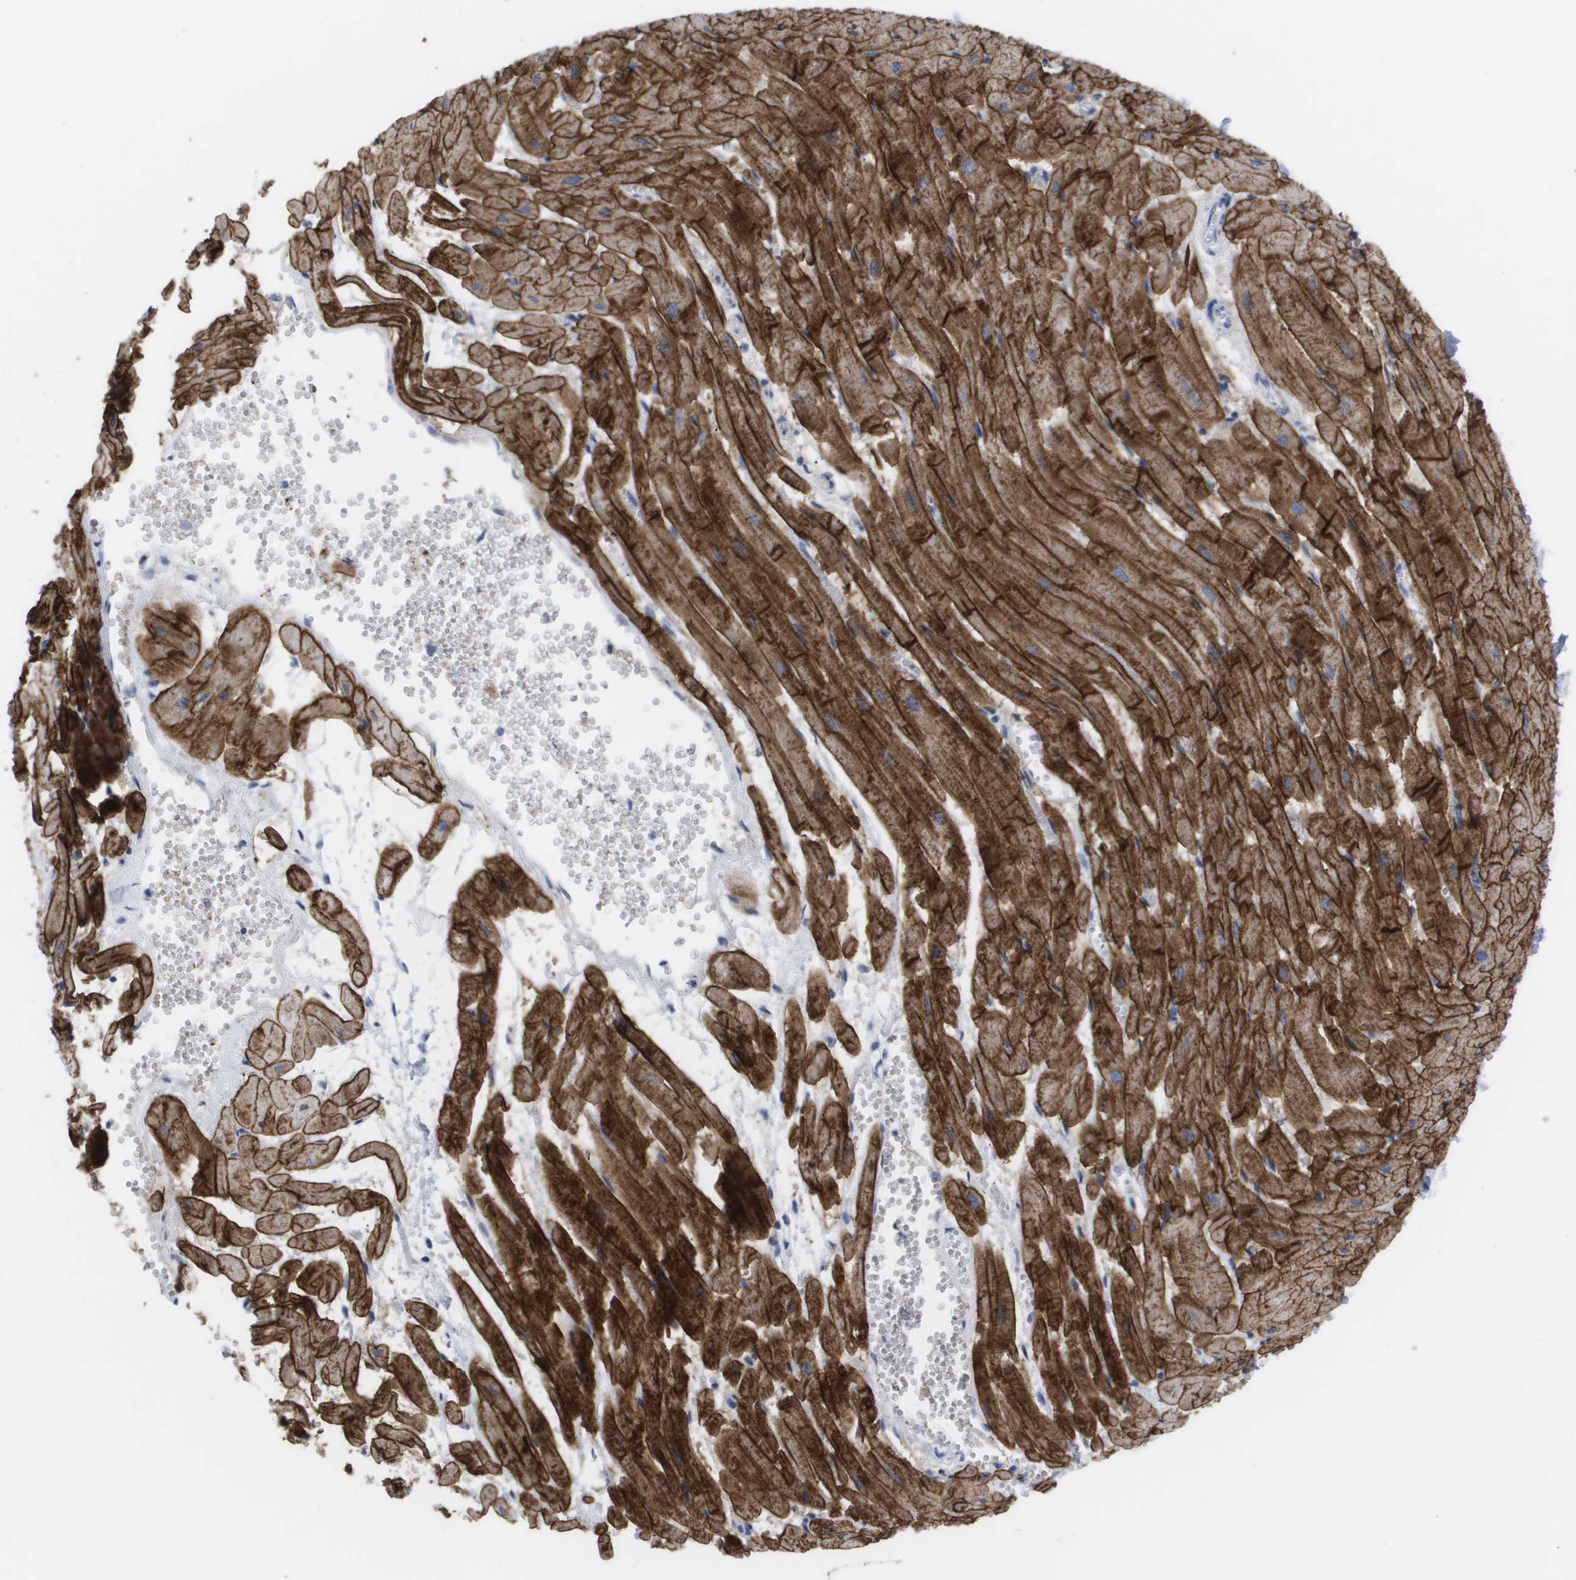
{"staining": {"intensity": "strong", "quantity": ">75%", "location": "cytoplasmic/membranous"}, "tissue": "heart muscle", "cell_type": "Cardiomyocytes", "image_type": "normal", "snomed": [{"axis": "morphology", "description": "Normal tissue, NOS"}, {"axis": "topography", "description": "Heart"}], "caption": "Brown immunohistochemical staining in normal heart muscle exhibits strong cytoplasmic/membranous staining in approximately >75% of cardiomyocytes.", "gene": "CAV3", "patient": {"sex": "female", "age": 19}}